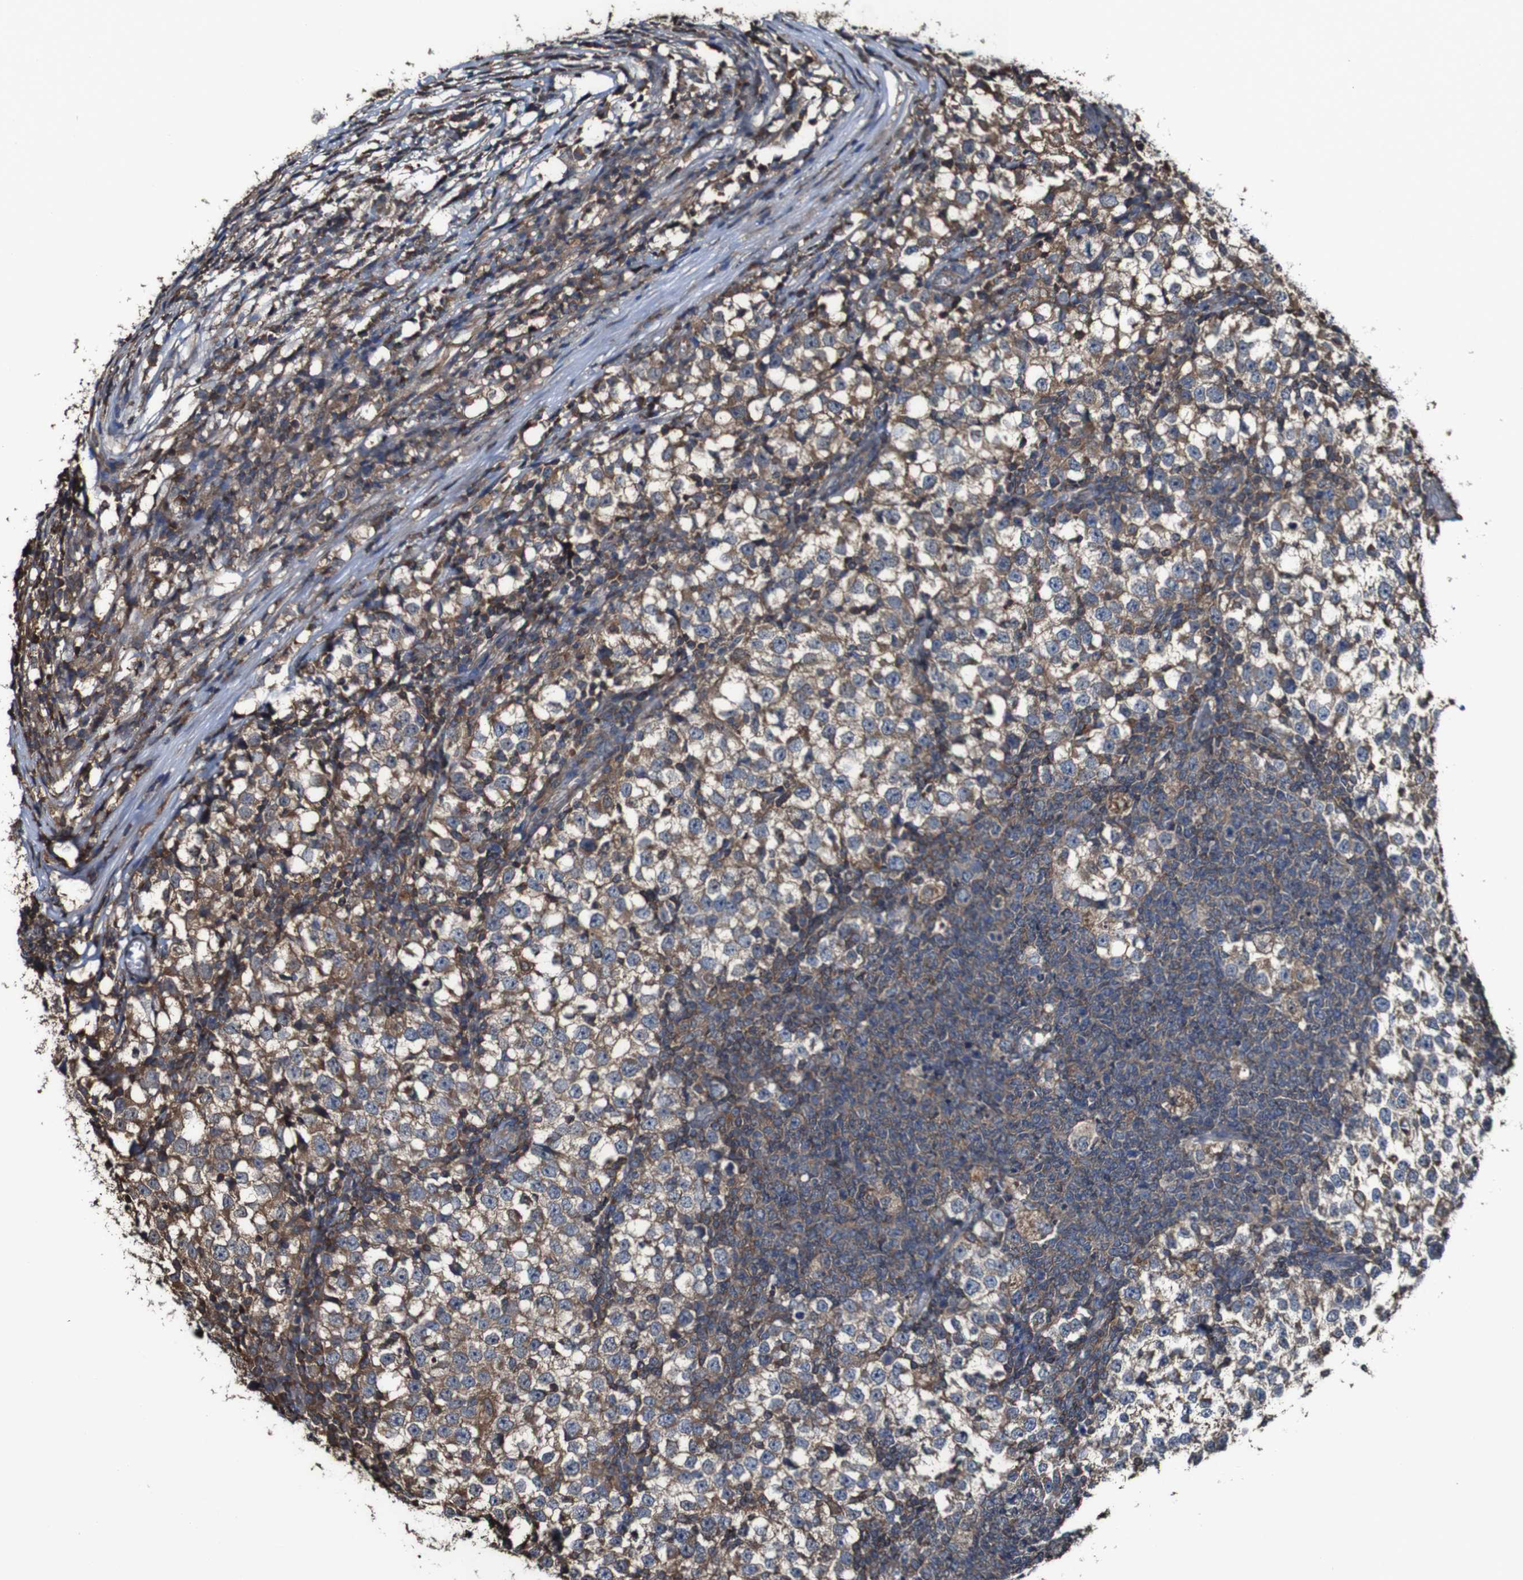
{"staining": {"intensity": "moderate", "quantity": ">75%", "location": "cytoplasmic/membranous"}, "tissue": "testis cancer", "cell_type": "Tumor cells", "image_type": "cancer", "snomed": [{"axis": "morphology", "description": "Seminoma, NOS"}, {"axis": "topography", "description": "Testis"}], "caption": "An IHC micrograph of neoplastic tissue is shown. Protein staining in brown highlights moderate cytoplasmic/membranous positivity in testis cancer within tumor cells. Nuclei are stained in blue.", "gene": "PTPRR", "patient": {"sex": "male", "age": 65}}